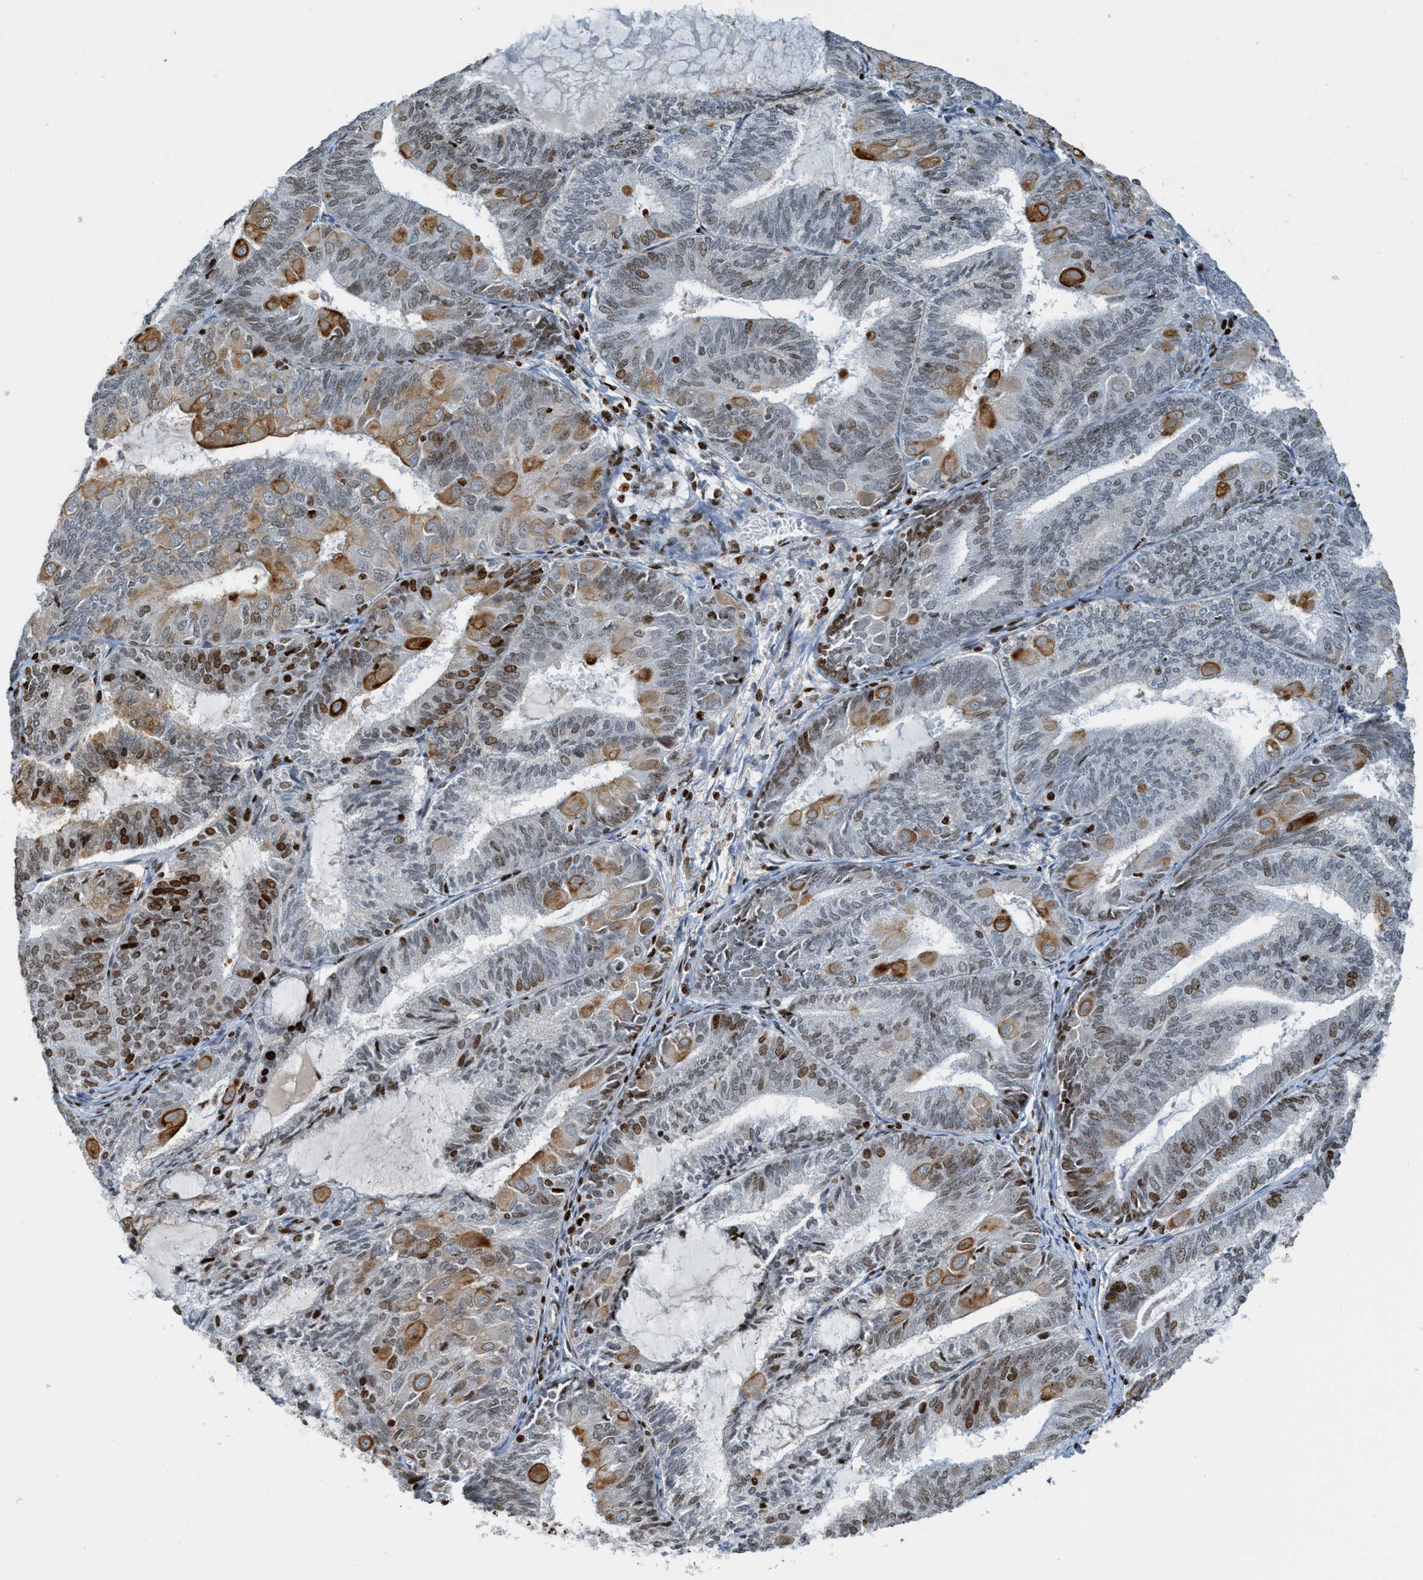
{"staining": {"intensity": "moderate", "quantity": "25%-75%", "location": "cytoplasmic/membranous,nuclear"}, "tissue": "endometrial cancer", "cell_type": "Tumor cells", "image_type": "cancer", "snomed": [{"axis": "morphology", "description": "Adenocarcinoma, NOS"}, {"axis": "topography", "description": "Endometrium"}], "caption": "The histopathology image demonstrates staining of endometrial adenocarcinoma, revealing moderate cytoplasmic/membranous and nuclear protein positivity (brown color) within tumor cells.", "gene": "SH3D19", "patient": {"sex": "female", "age": 81}}